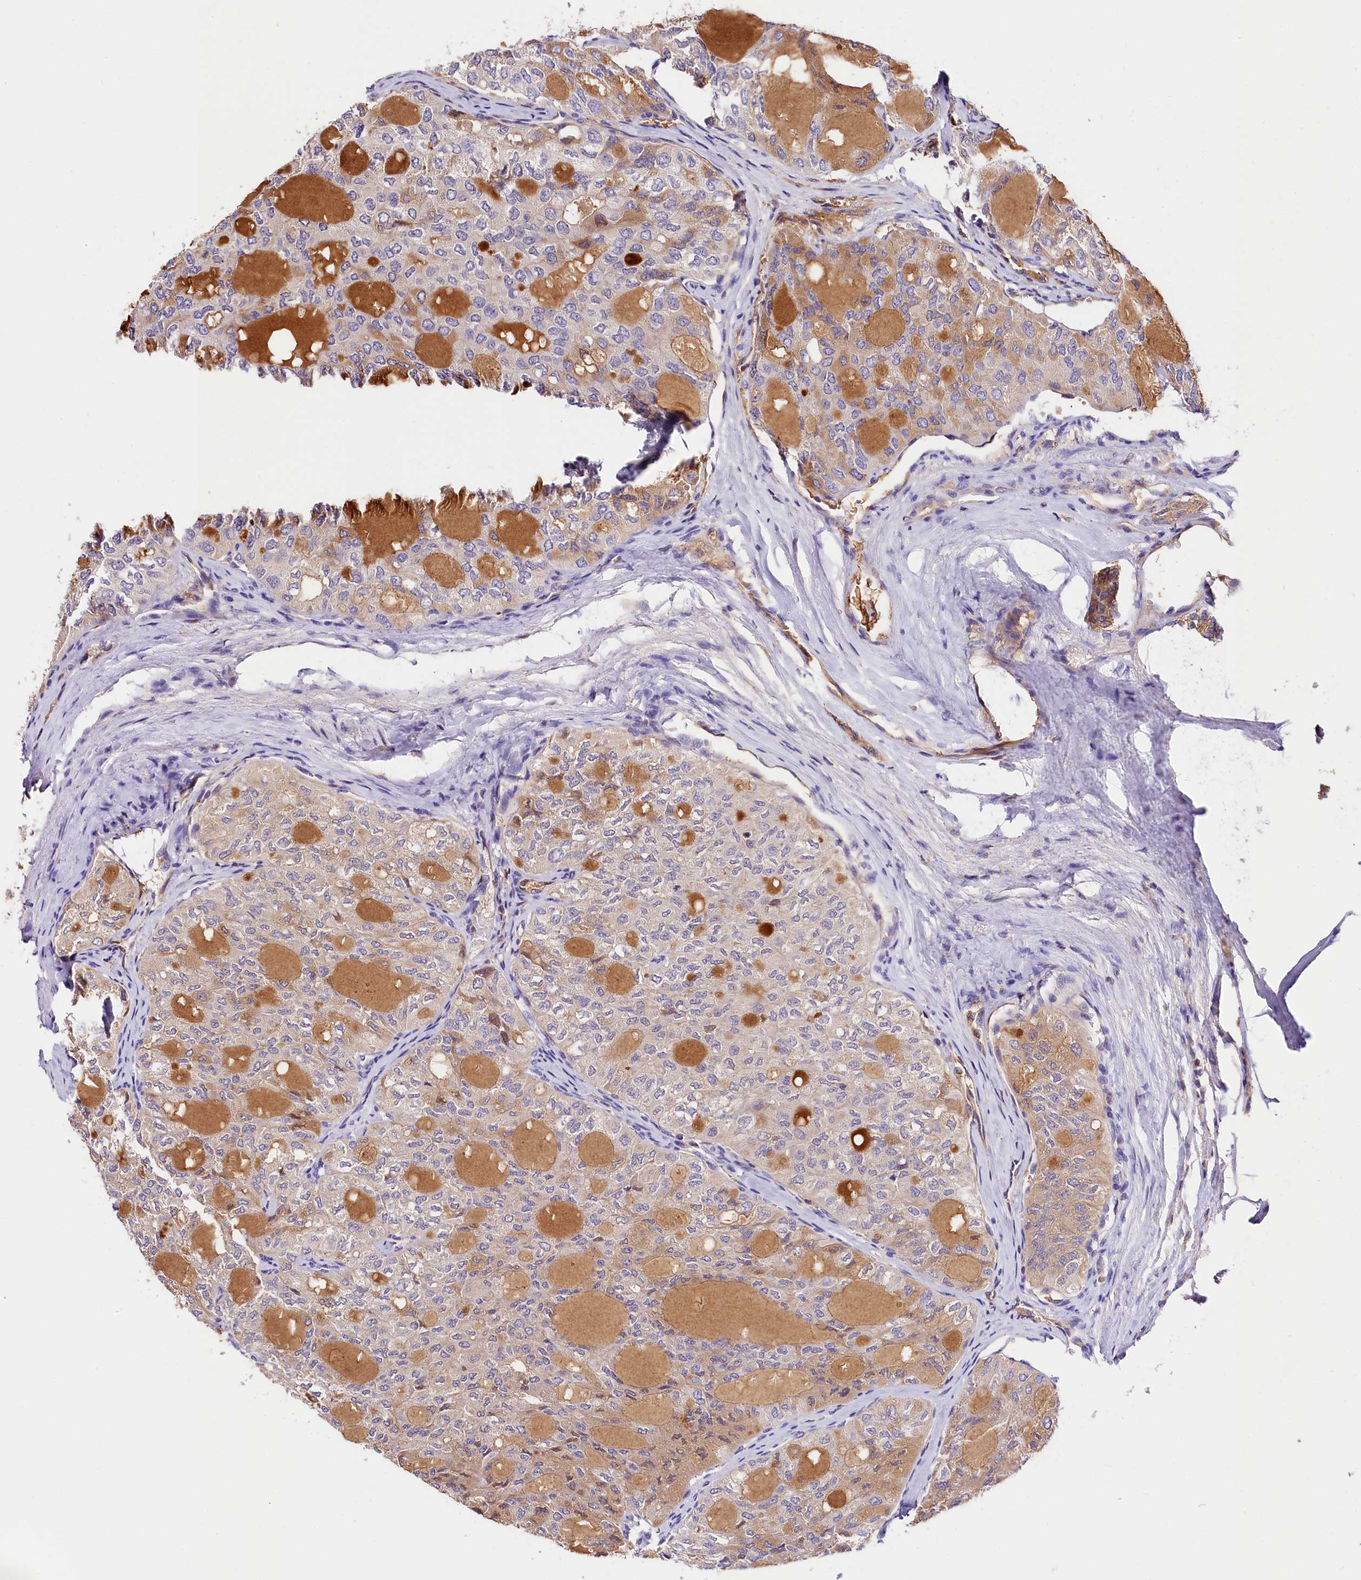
{"staining": {"intensity": "negative", "quantity": "none", "location": "none"}, "tissue": "thyroid cancer", "cell_type": "Tumor cells", "image_type": "cancer", "snomed": [{"axis": "morphology", "description": "Follicular adenoma carcinoma, NOS"}, {"axis": "topography", "description": "Thyroid gland"}], "caption": "There is no significant positivity in tumor cells of thyroid cancer (follicular adenoma carcinoma).", "gene": "ARMC6", "patient": {"sex": "male", "age": 75}}